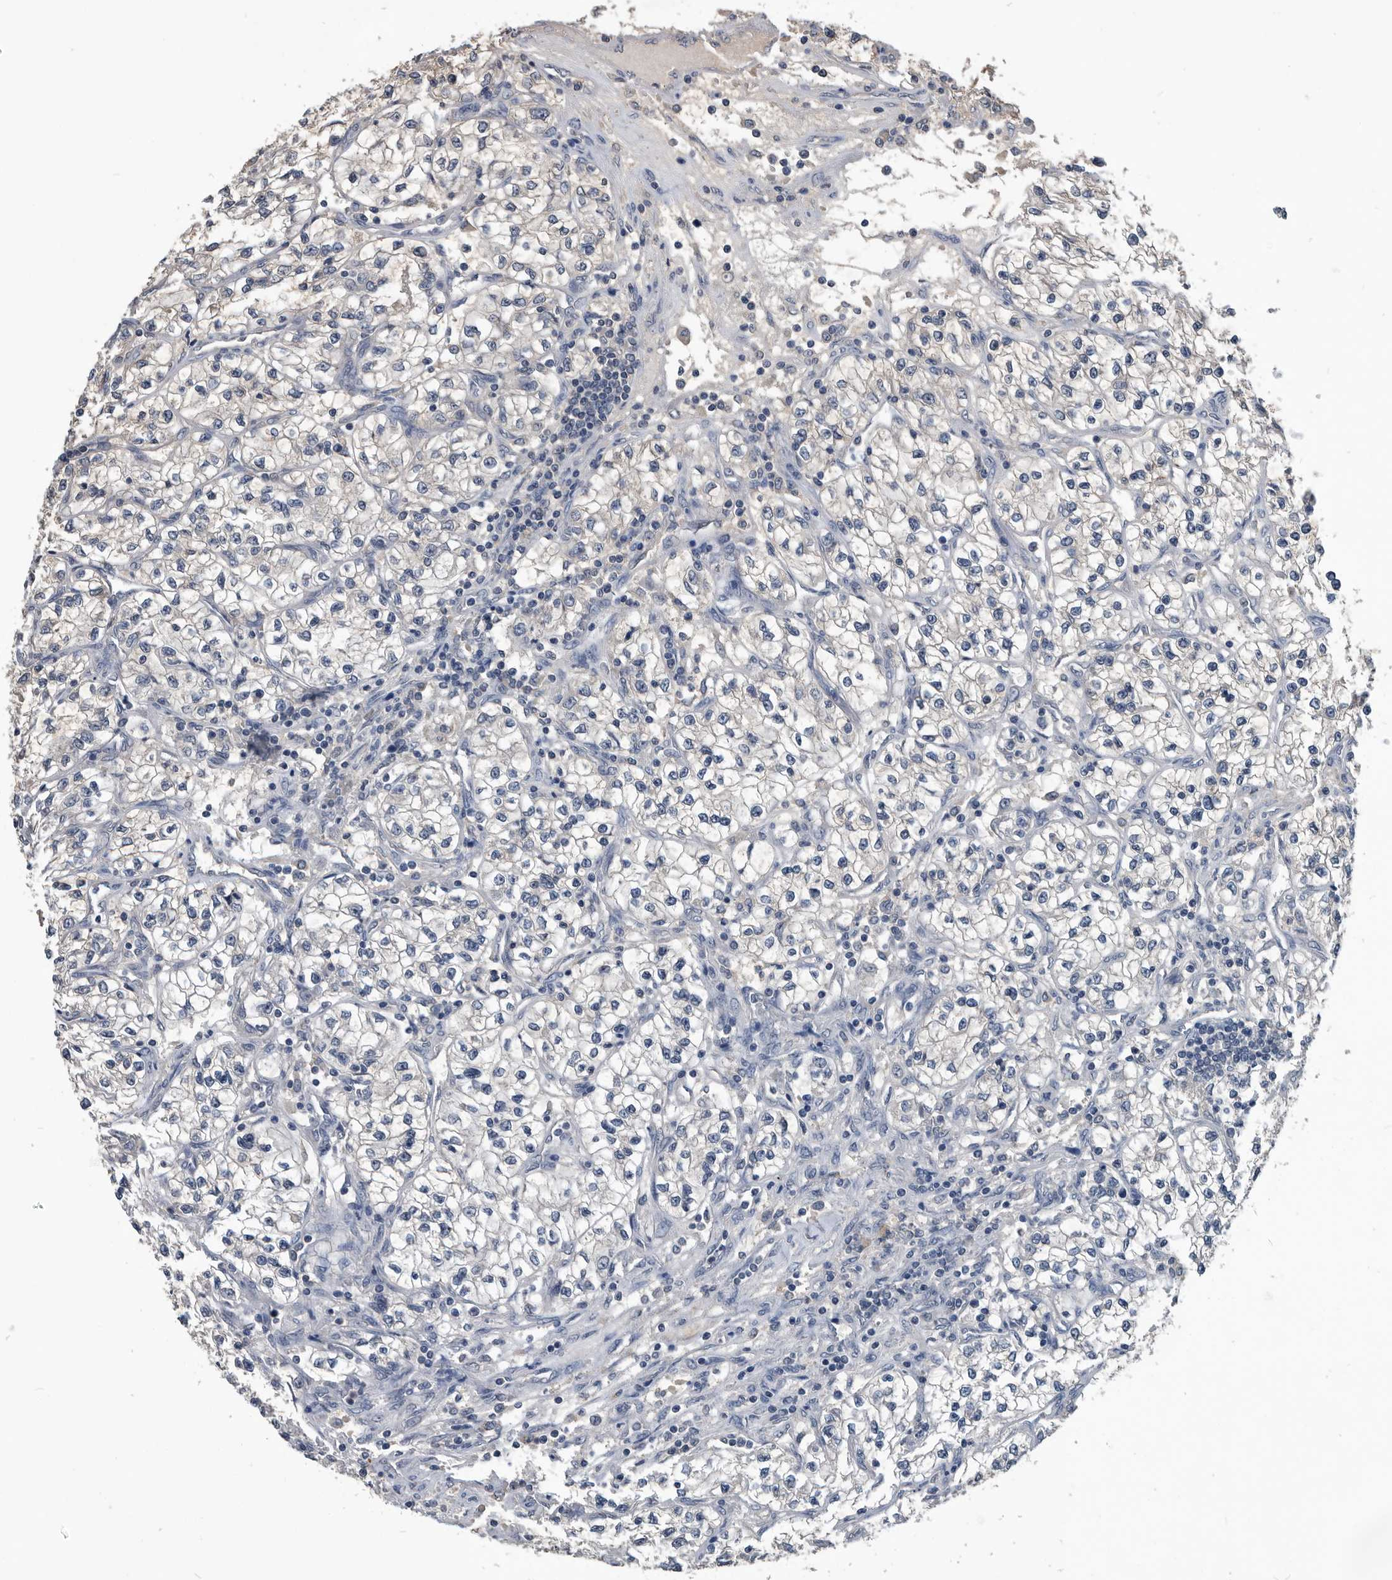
{"staining": {"intensity": "negative", "quantity": "none", "location": "none"}, "tissue": "renal cancer", "cell_type": "Tumor cells", "image_type": "cancer", "snomed": [{"axis": "morphology", "description": "Adenocarcinoma, NOS"}, {"axis": "topography", "description": "Kidney"}], "caption": "The photomicrograph shows no significant staining in tumor cells of renal adenocarcinoma.", "gene": "PDXK", "patient": {"sex": "female", "age": 57}}